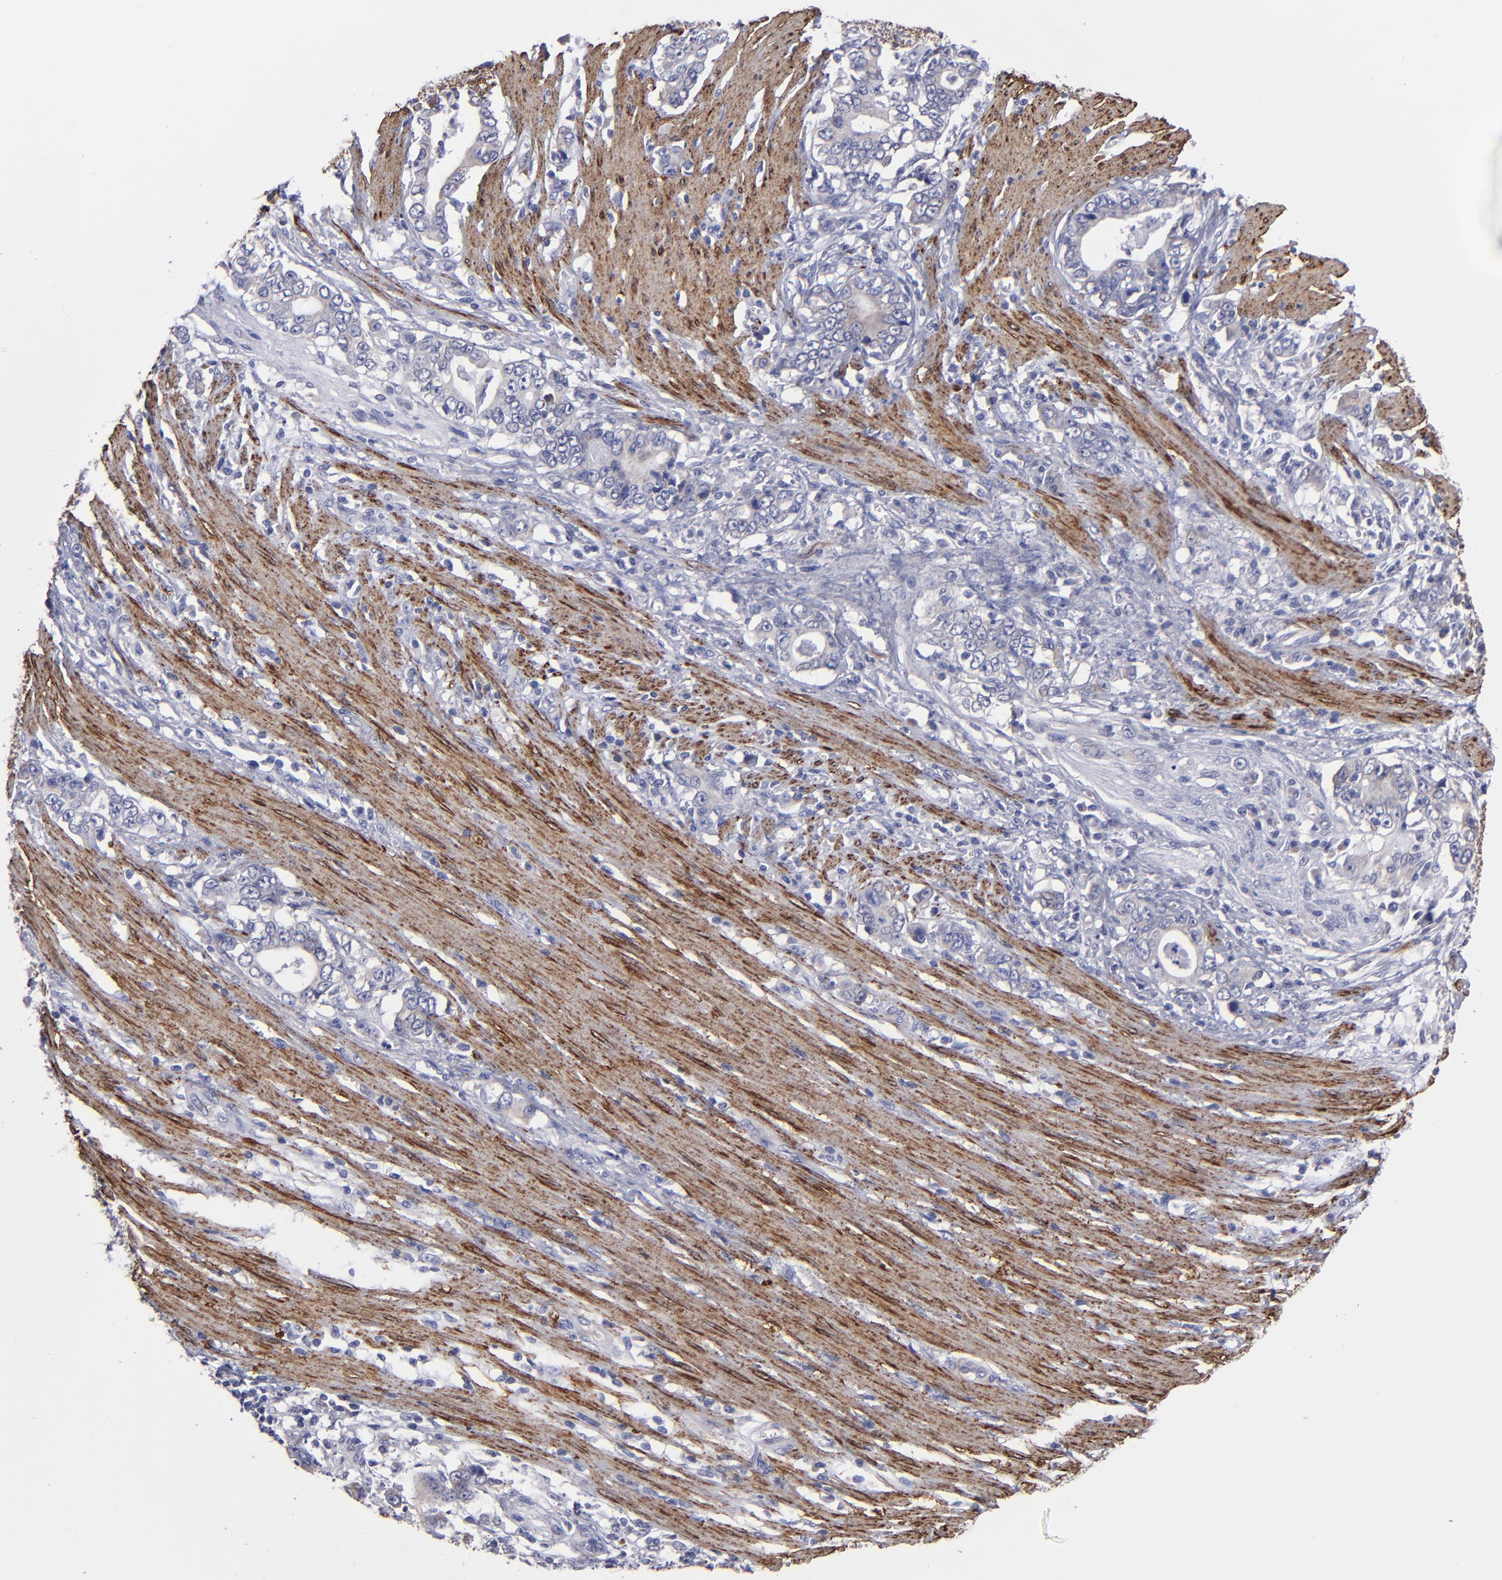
{"staining": {"intensity": "weak", "quantity": "25%-75%", "location": "cytoplasmic/membranous"}, "tissue": "stomach cancer", "cell_type": "Tumor cells", "image_type": "cancer", "snomed": [{"axis": "morphology", "description": "Adenocarcinoma, NOS"}, {"axis": "topography", "description": "Stomach, lower"}], "caption": "There is low levels of weak cytoplasmic/membranous staining in tumor cells of adenocarcinoma (stomach), as demonstrated by immunohistochemical staining (brown color).", "gene": "SLMAP", "patient": {"sex": "female", "age": 72}}